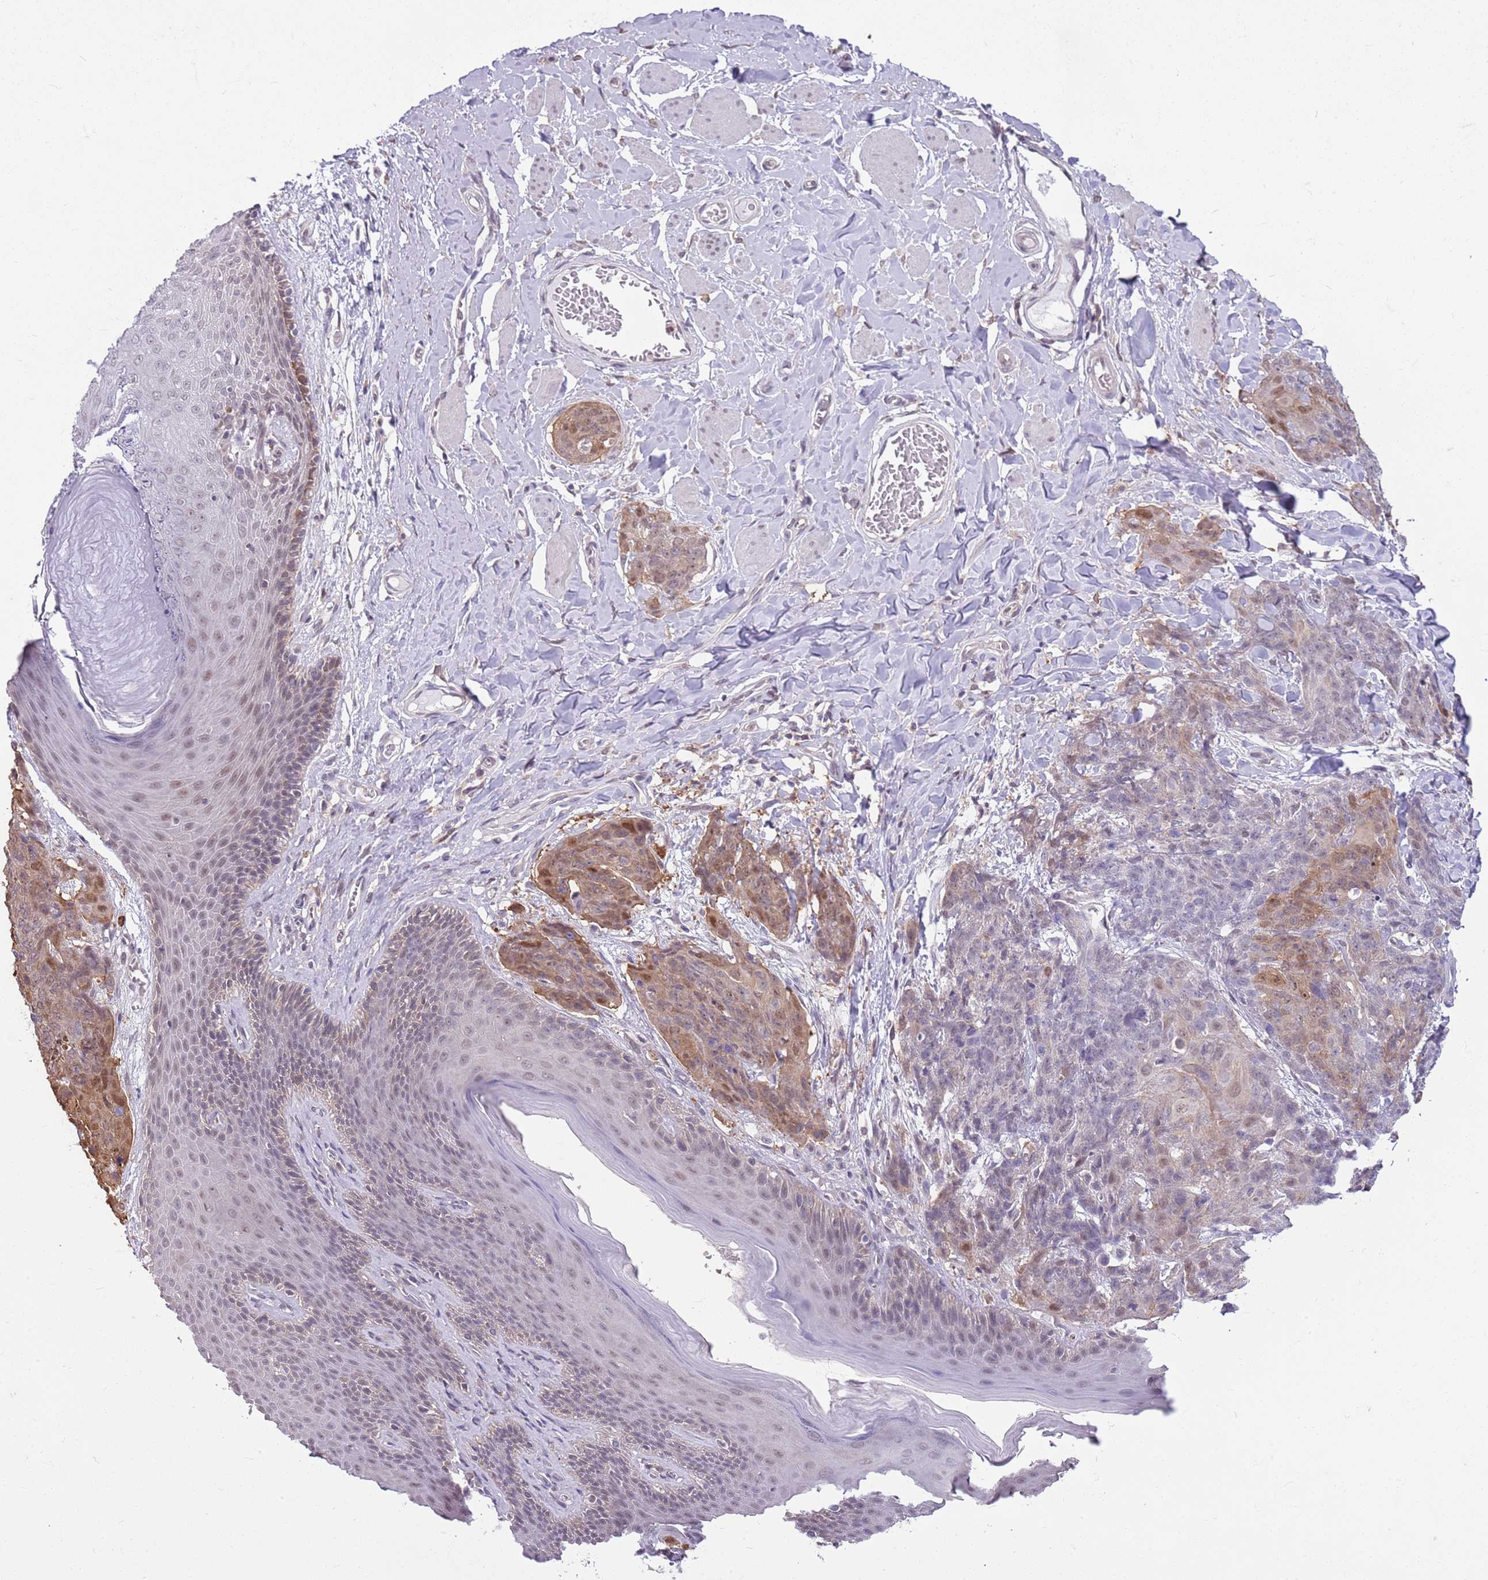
{"staining": {"intensity": "moderate", "quantity": "<25%", "location": "cytoplasmic/membranous,nuclear"}, "tissue": "skin cancer", "cell_type": "Tumor cells", "image_type": "cancer", "snomed": [{"axis": "morphology", "description": "Squamous cell carcinoma, NOS"}, {"axis": "topography", "description": "Skin"}, {"axis": "topography", "description": "Vulva"}], "caption": "IHC of human skin cancer shows low levels of moderate cytoplasmic/membranous and nuclear expression in about <25% of tumor cells.", "gene": "DHX32", "patient": {"sex": "female", "age": 85}}